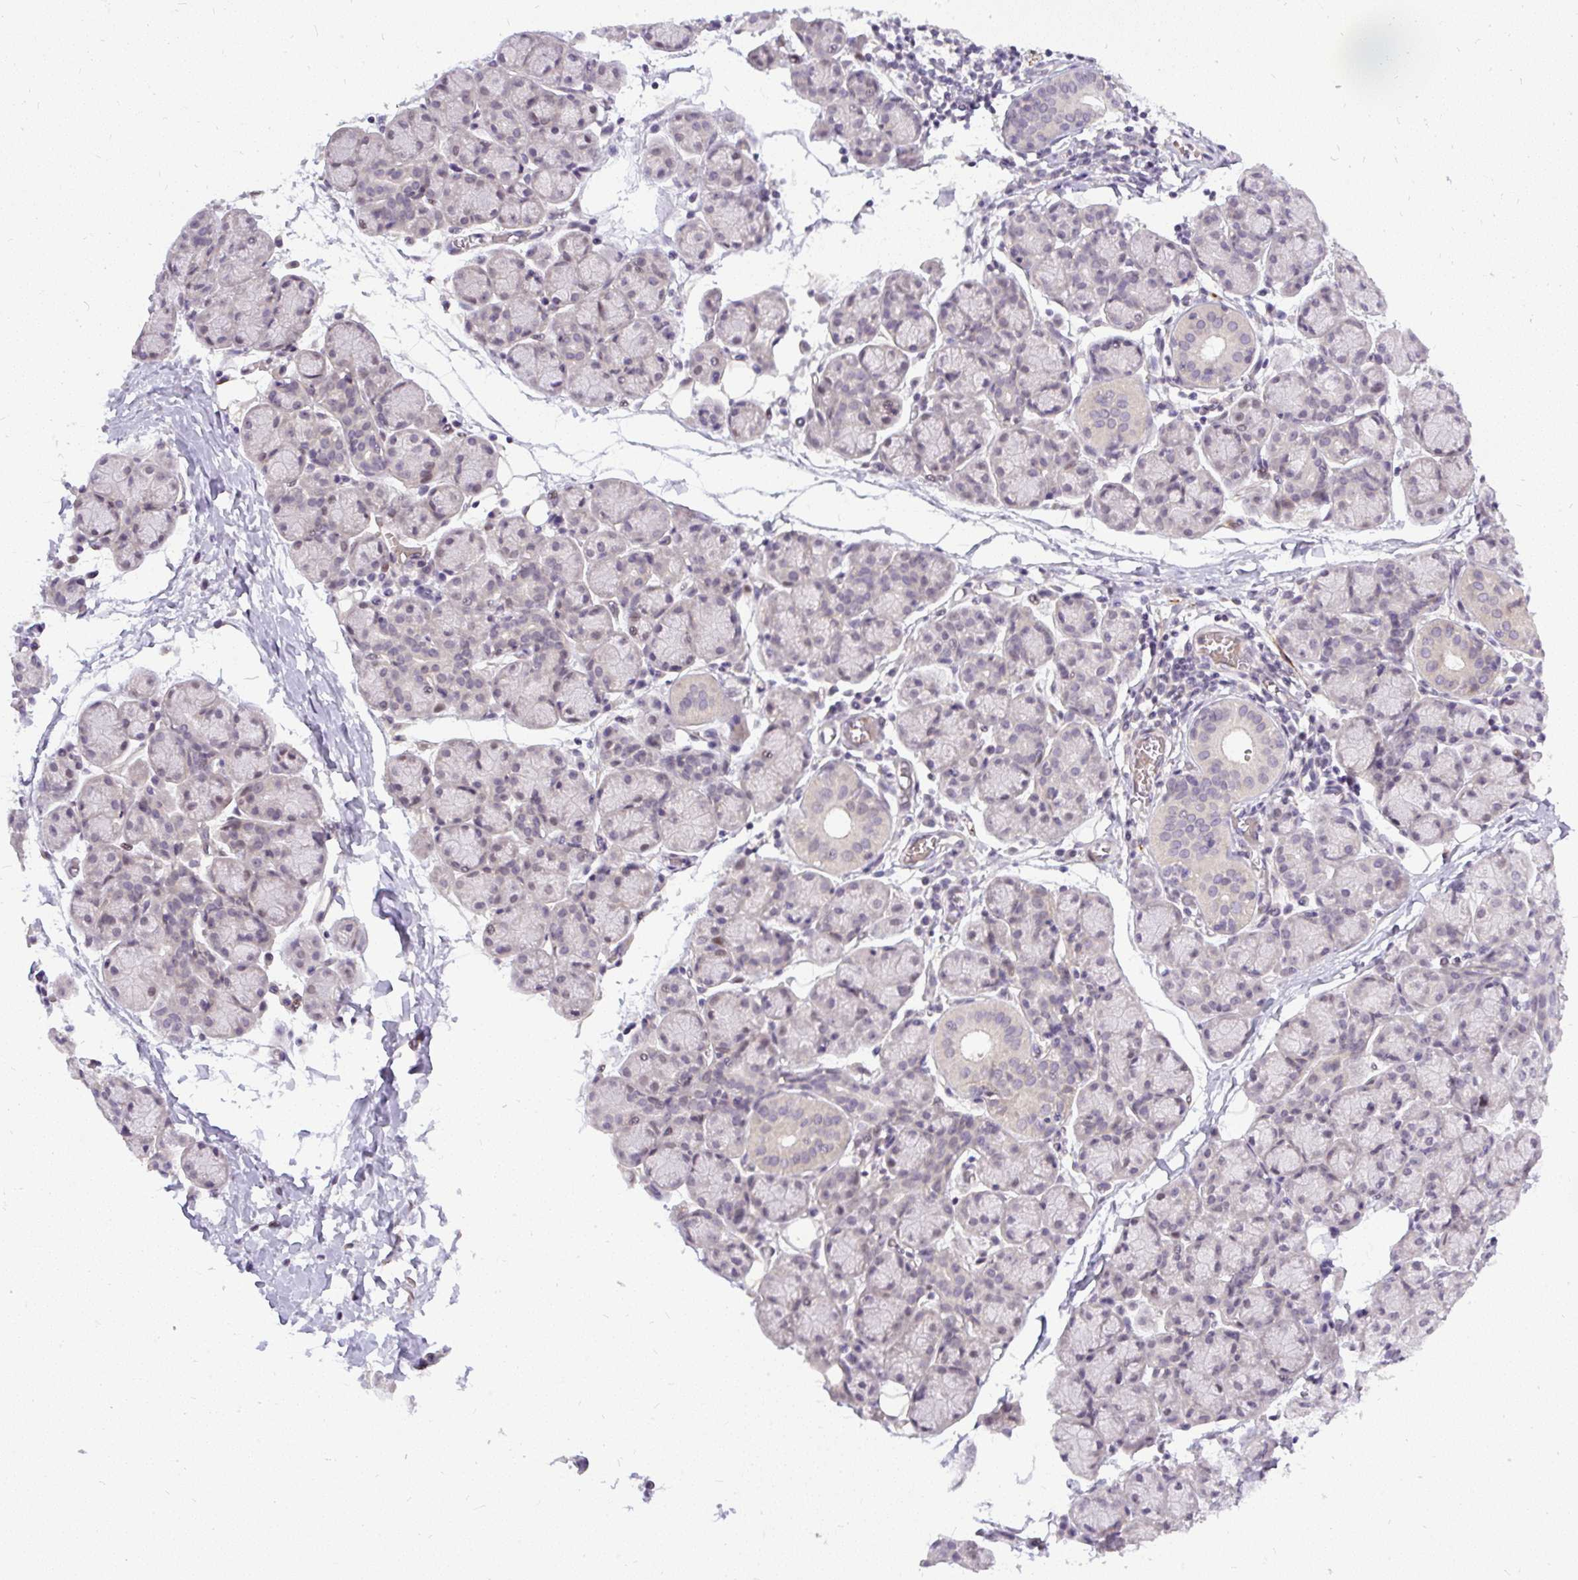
{"staining": {"intensity": "negative", "quantity": "none", "location": "none"}, "tissue": "salivary gland", "cell_type": "Glandular cells", "image_type": "normal", "snomed": [{"axis": "morphology", "description": "Normal tissue, NOS"}, {"axis": "morphology", "description": "Inflammation, NOS"}, {"axis": "topography", "description": "Lymph node"}, {"axis": "topography", "description": "Salivary gland"}], "caption": "IHC micrograph of normal salivary gland stained for a protein (brown), which demonstrates no staining in glandular cells.", "gene": "FAM117B", "patient": {"sex": "male", "age": 3}}